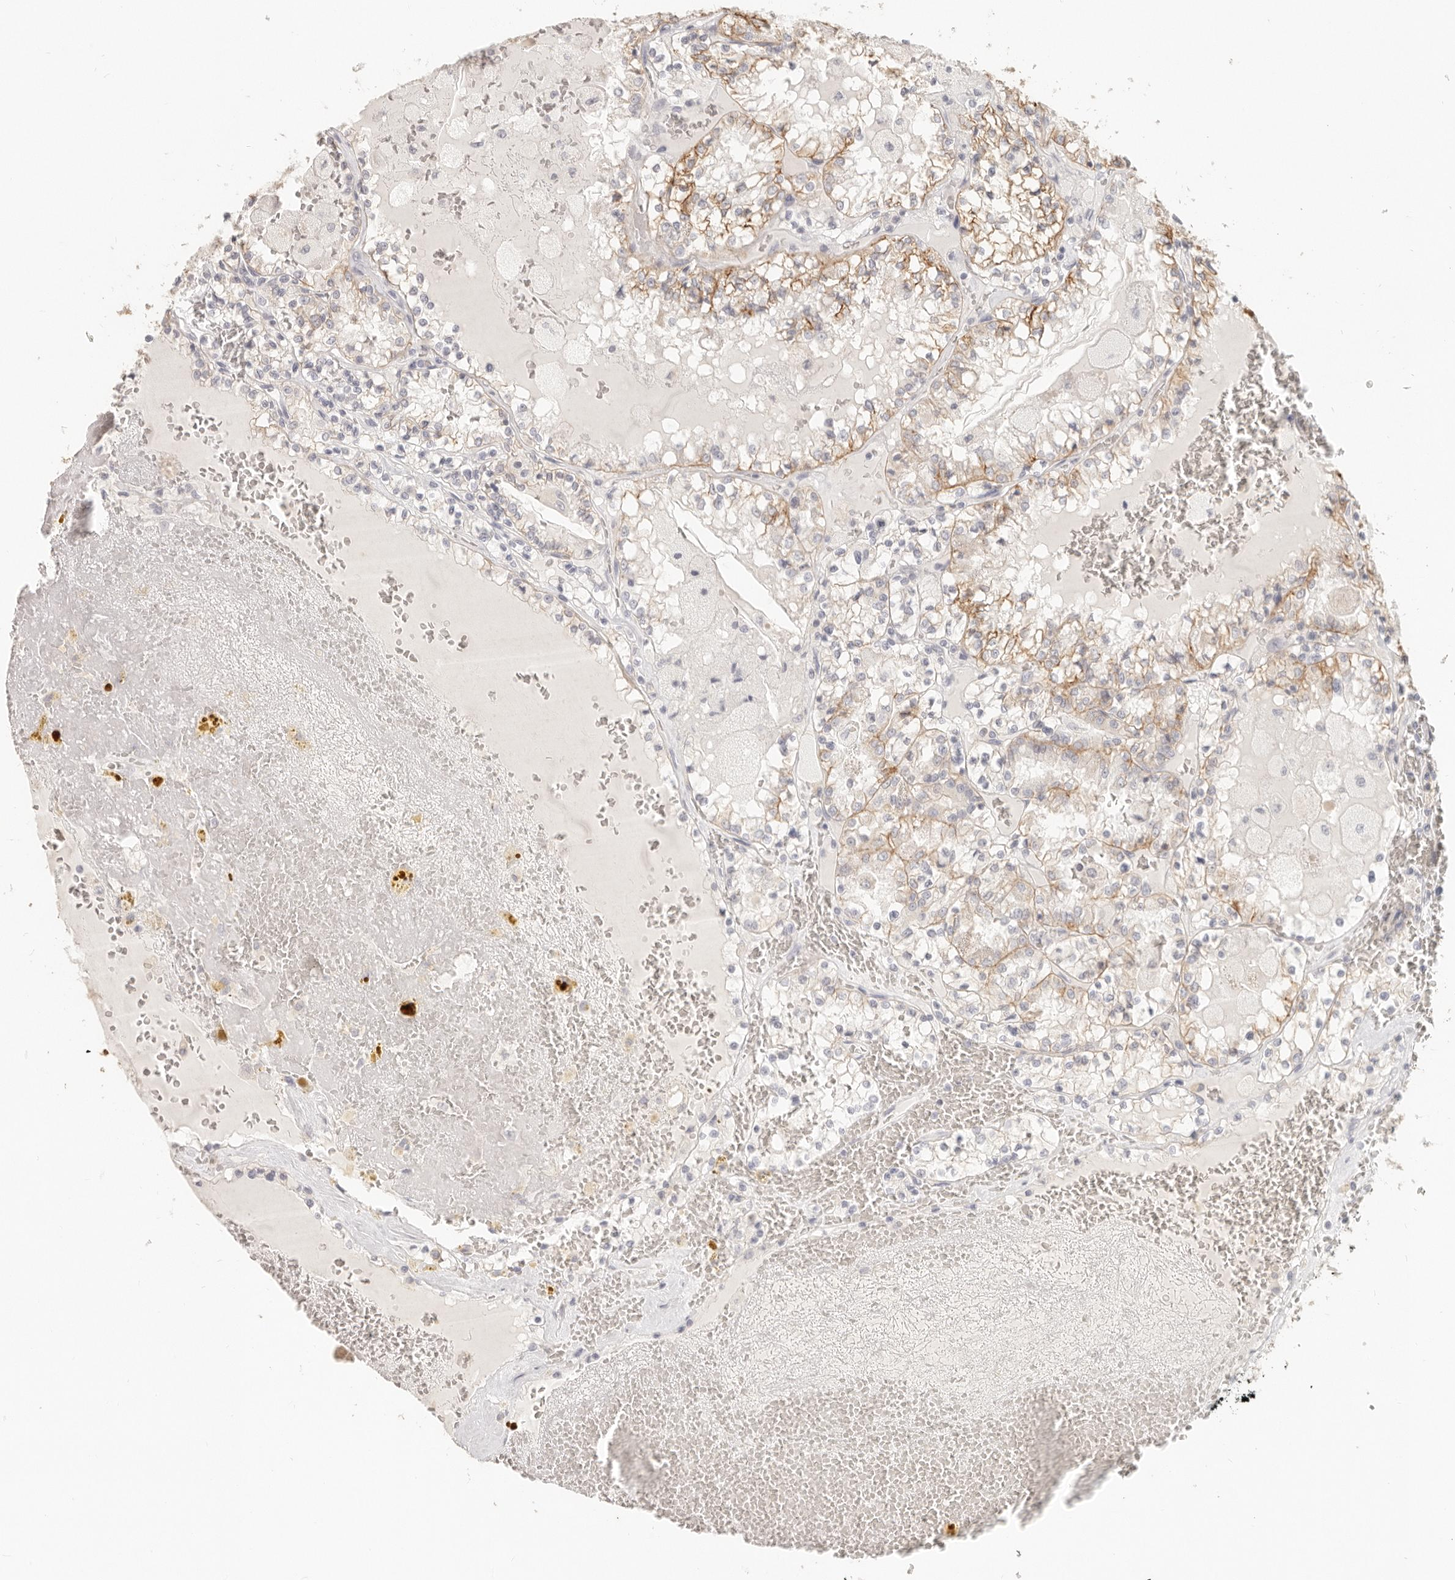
{"staining": {"intensity": "weak", "quantity": "25%-75%", "location": "cytoplasmic/membranous"}, "tissue": "renal cancer", "cell_type": "Tumor cells", "image_type": "cancer", "snomed": [{"axis": "morphology", "description": "Adenocarcinoma, NOS"}, {"axis": "topography", "description": "Kidney"}], "caption": "Renal cancer (adenocarcinoma) tissue exhibits weak cytoplasmic/membranous staining in about 25%-75% of tumor cells", "gene": "EPCAM", "patient": {"sex": "female", "age": 56}}